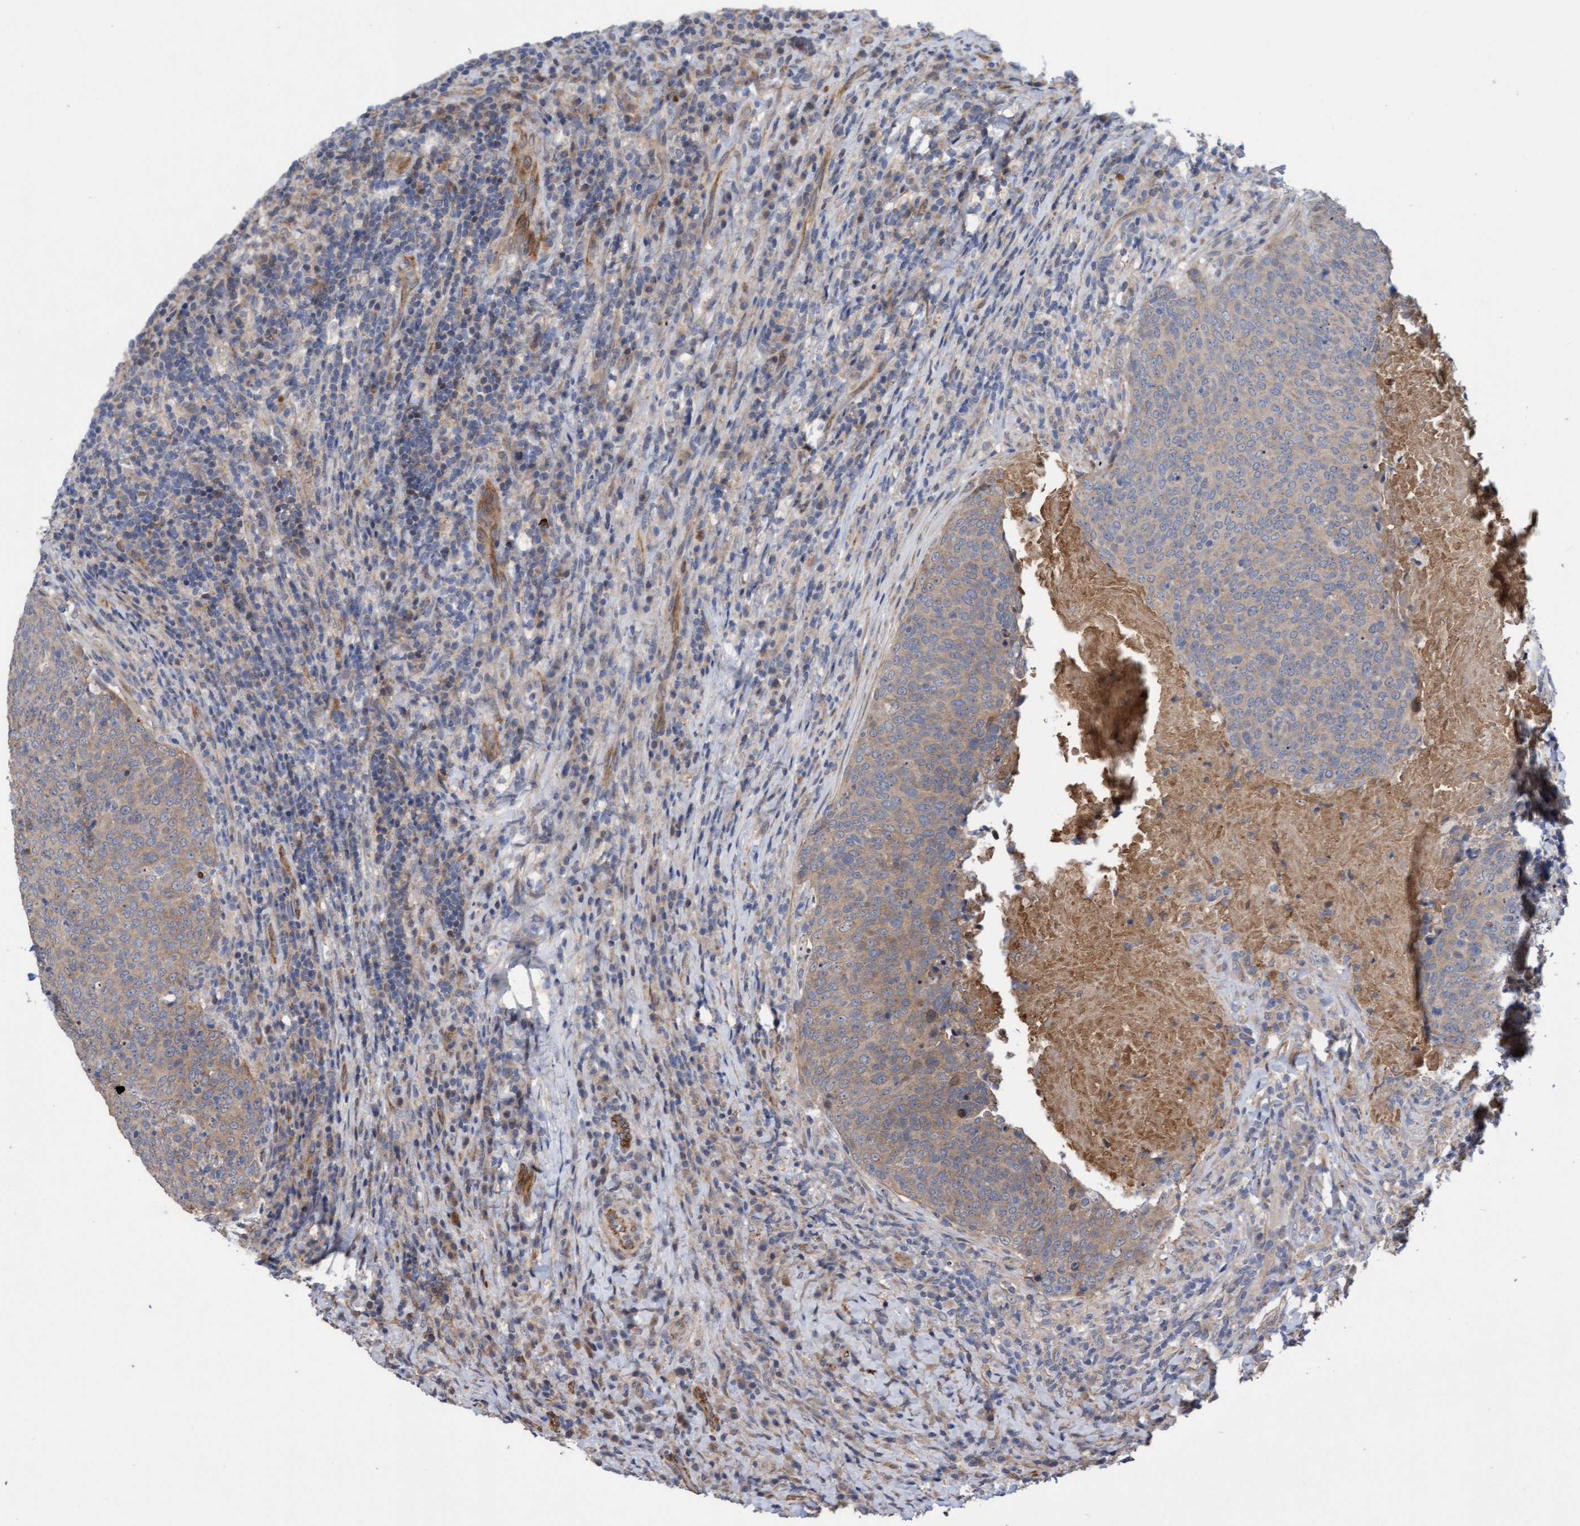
{"staining": {"intensity": "weak", "quantity": ">75%", "location": "cytoplasmic/membranous"}, "tissue": "head and neck cancer", "cell_type": "Tumor cells", "image_type": "cancer", "snomed": [{"axis": "morphology", "description": "Squamous cell carcinoma, NOS"}, {"axis": "morphology", "description": "Squamous cell carcinoma, metastatic, NOS"}, {"axis": "topography", "description": "Lymph node"}, {"axis": "topography", "description": "Head-Neck"}], "caption": "Immunohistochemistry (IHC) (DAB (3,3'-diaminobenzidine)) staining of human head and neck cancer (squamous cell carcinoma) demonstrates weak cytoplasmic/membranous protein expression in about >75% of tumor cells. The protein is stained brown, and the nuclei are stained in blue (DAB (3,3'-diaminobenzidine) IHC with brightfield microscopy, high magnification).", "gene": "ITFG1", "patient": {"sex": "male", "age": 62}}